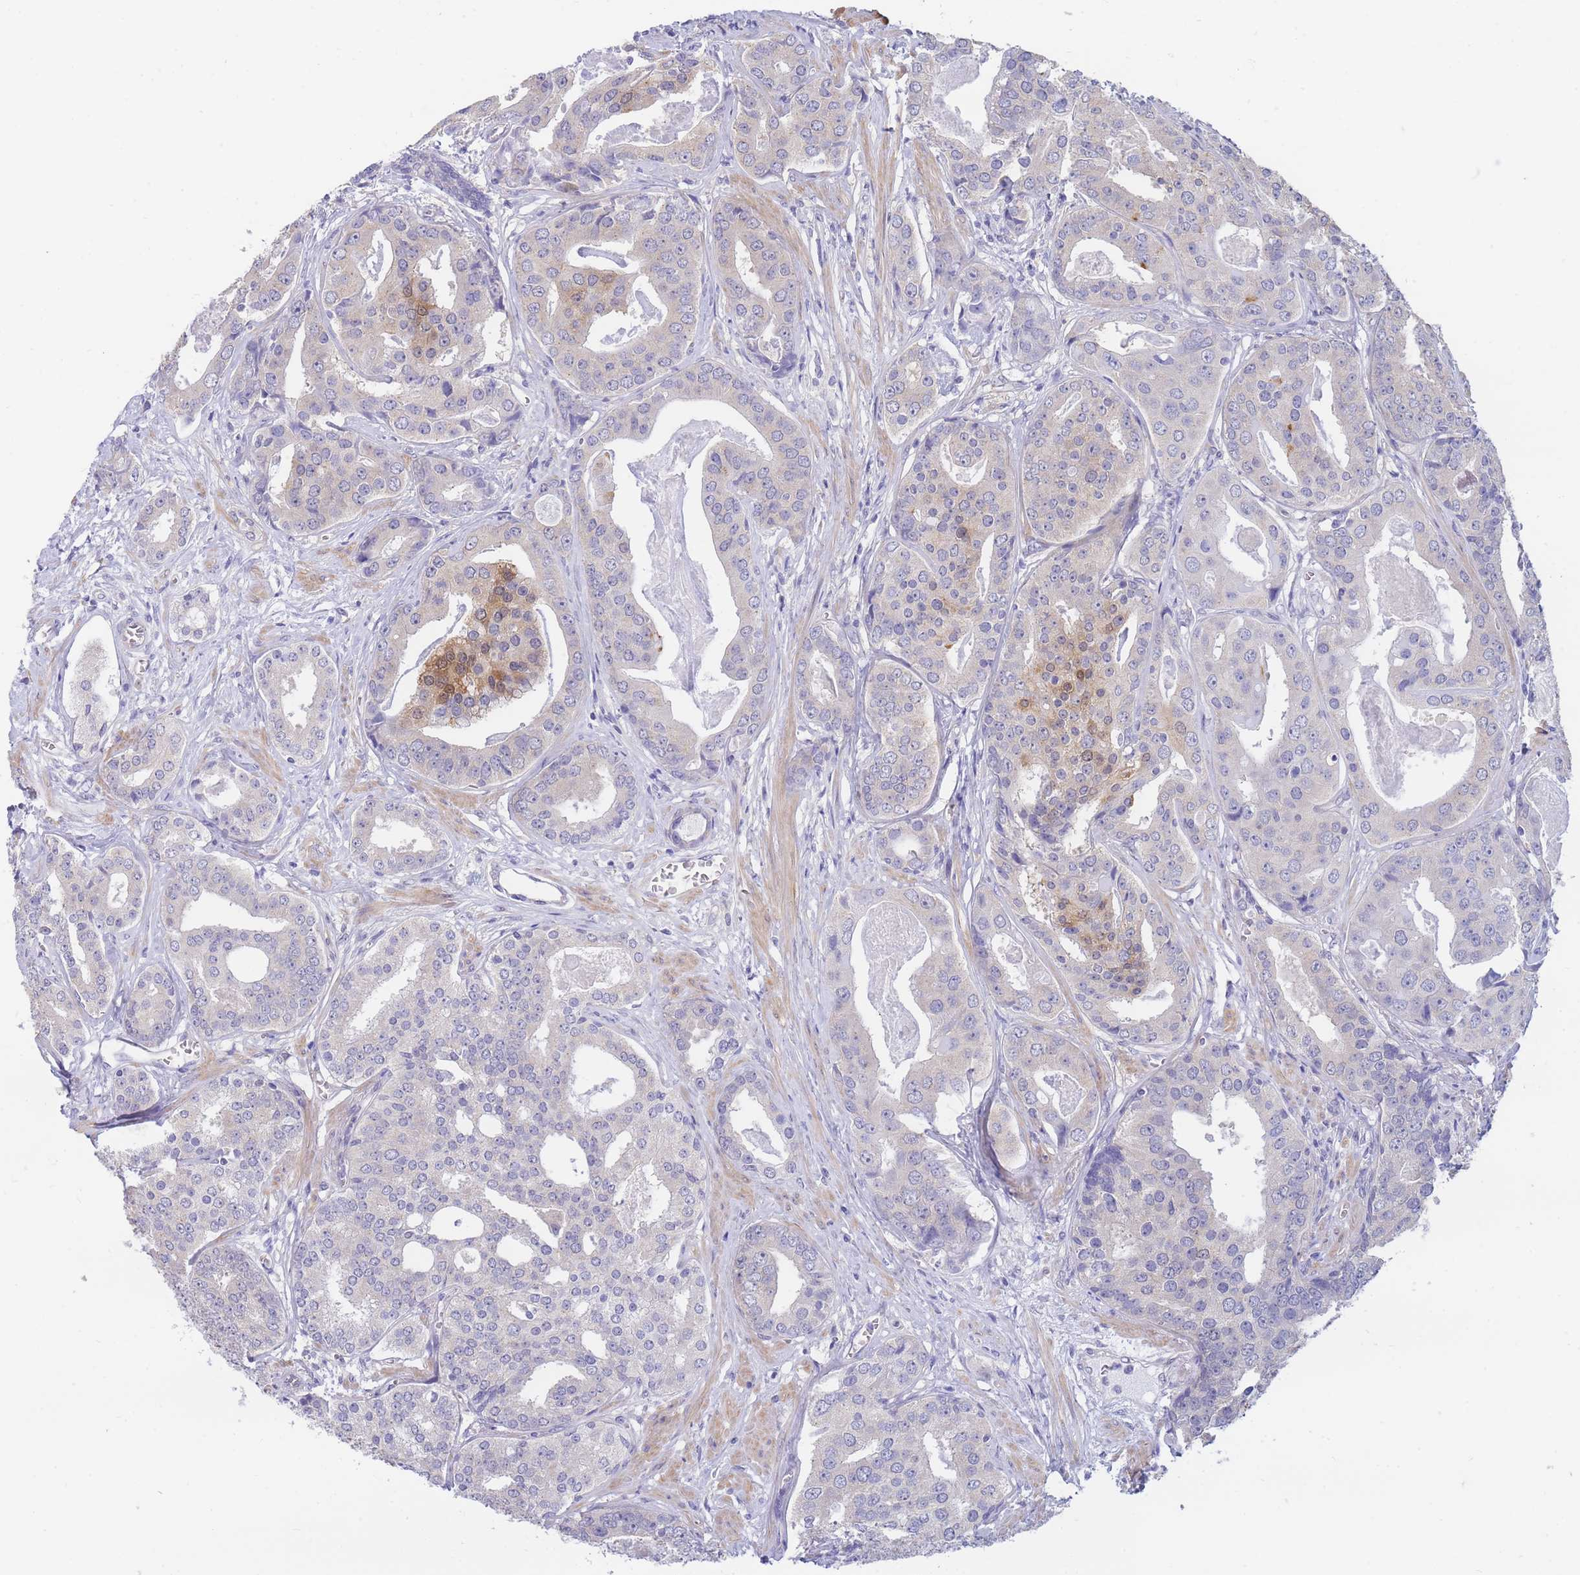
{"staining": {"intensity": "weak", "quantity": "<25%", "location": "cytoplasmic/membranous"}, "tissue": "prostate cancer", "cell_type": "Tumor cells", "image_type": "cancer", "snomed": [{"axis": "morphology", "description": "Adenocarcinoma, High grade"}, {"axis": "topography", "description": "Prostate"}], "caption": "A photomicrograph of prostate cancer (adenocarcinoma (high-grade)) stained for a protein exhibits no brown staining in tumor cells.", "gene": "SUGT1", "patient": {"sex": "male", "age": 71}}